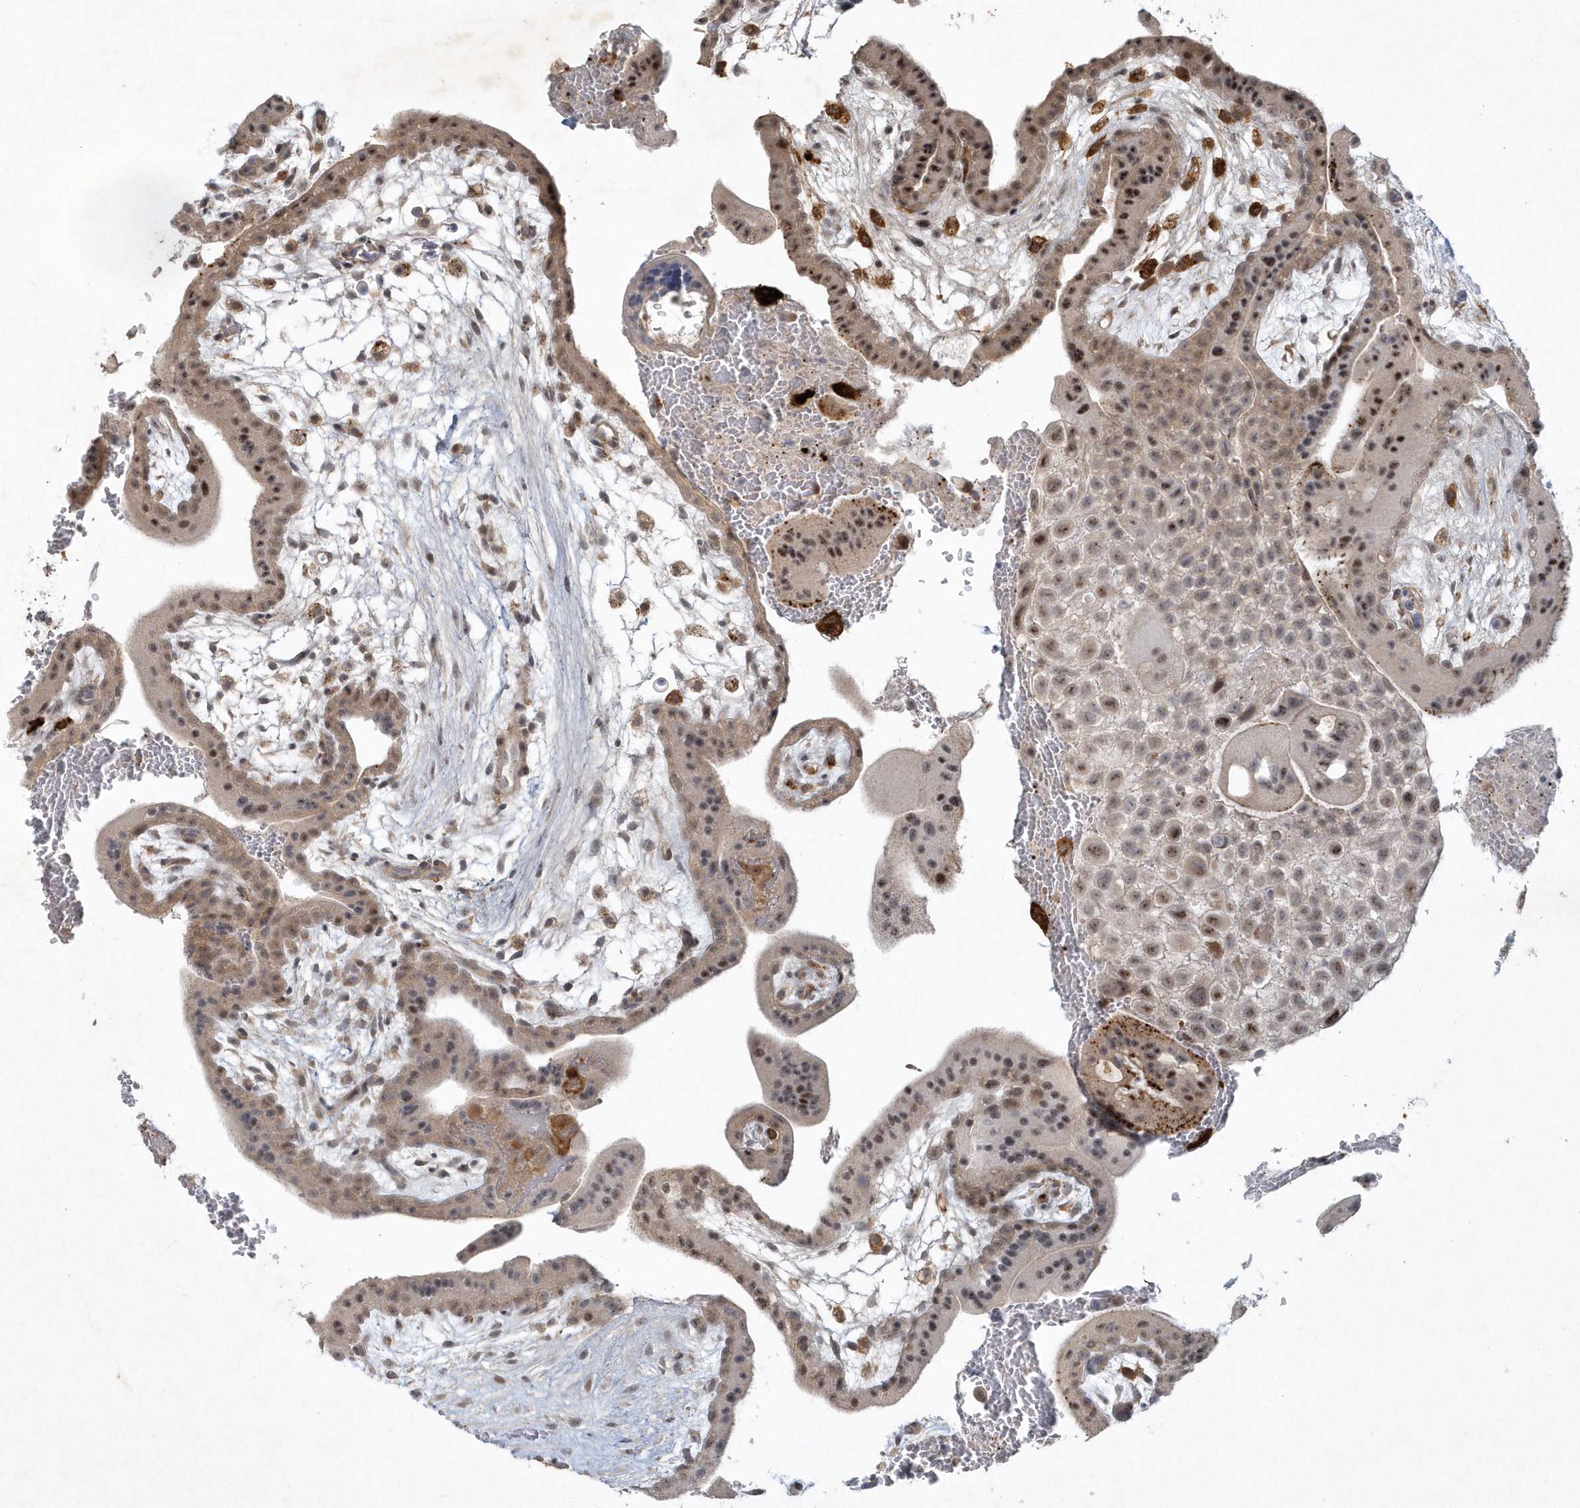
{"staining": {"intensity": "moderate", "quantity": ">75%", "location": "nuclear"}, "tissue": "placenta", "cell_type": "Decidual cells", "image_type": "normal", "snomed": [{"axis": "morphology", "description": "Normal tissue, NOS"}, {"axis": "topography", "description": "Placenta"}], "caption": "Brown immunohistochemical staining in normal human placenta exhibits moderate nuclear expression in about >75% of decidual cells.", "gene": "THG1L", "patient": {"sex": "female", "age": 35}}